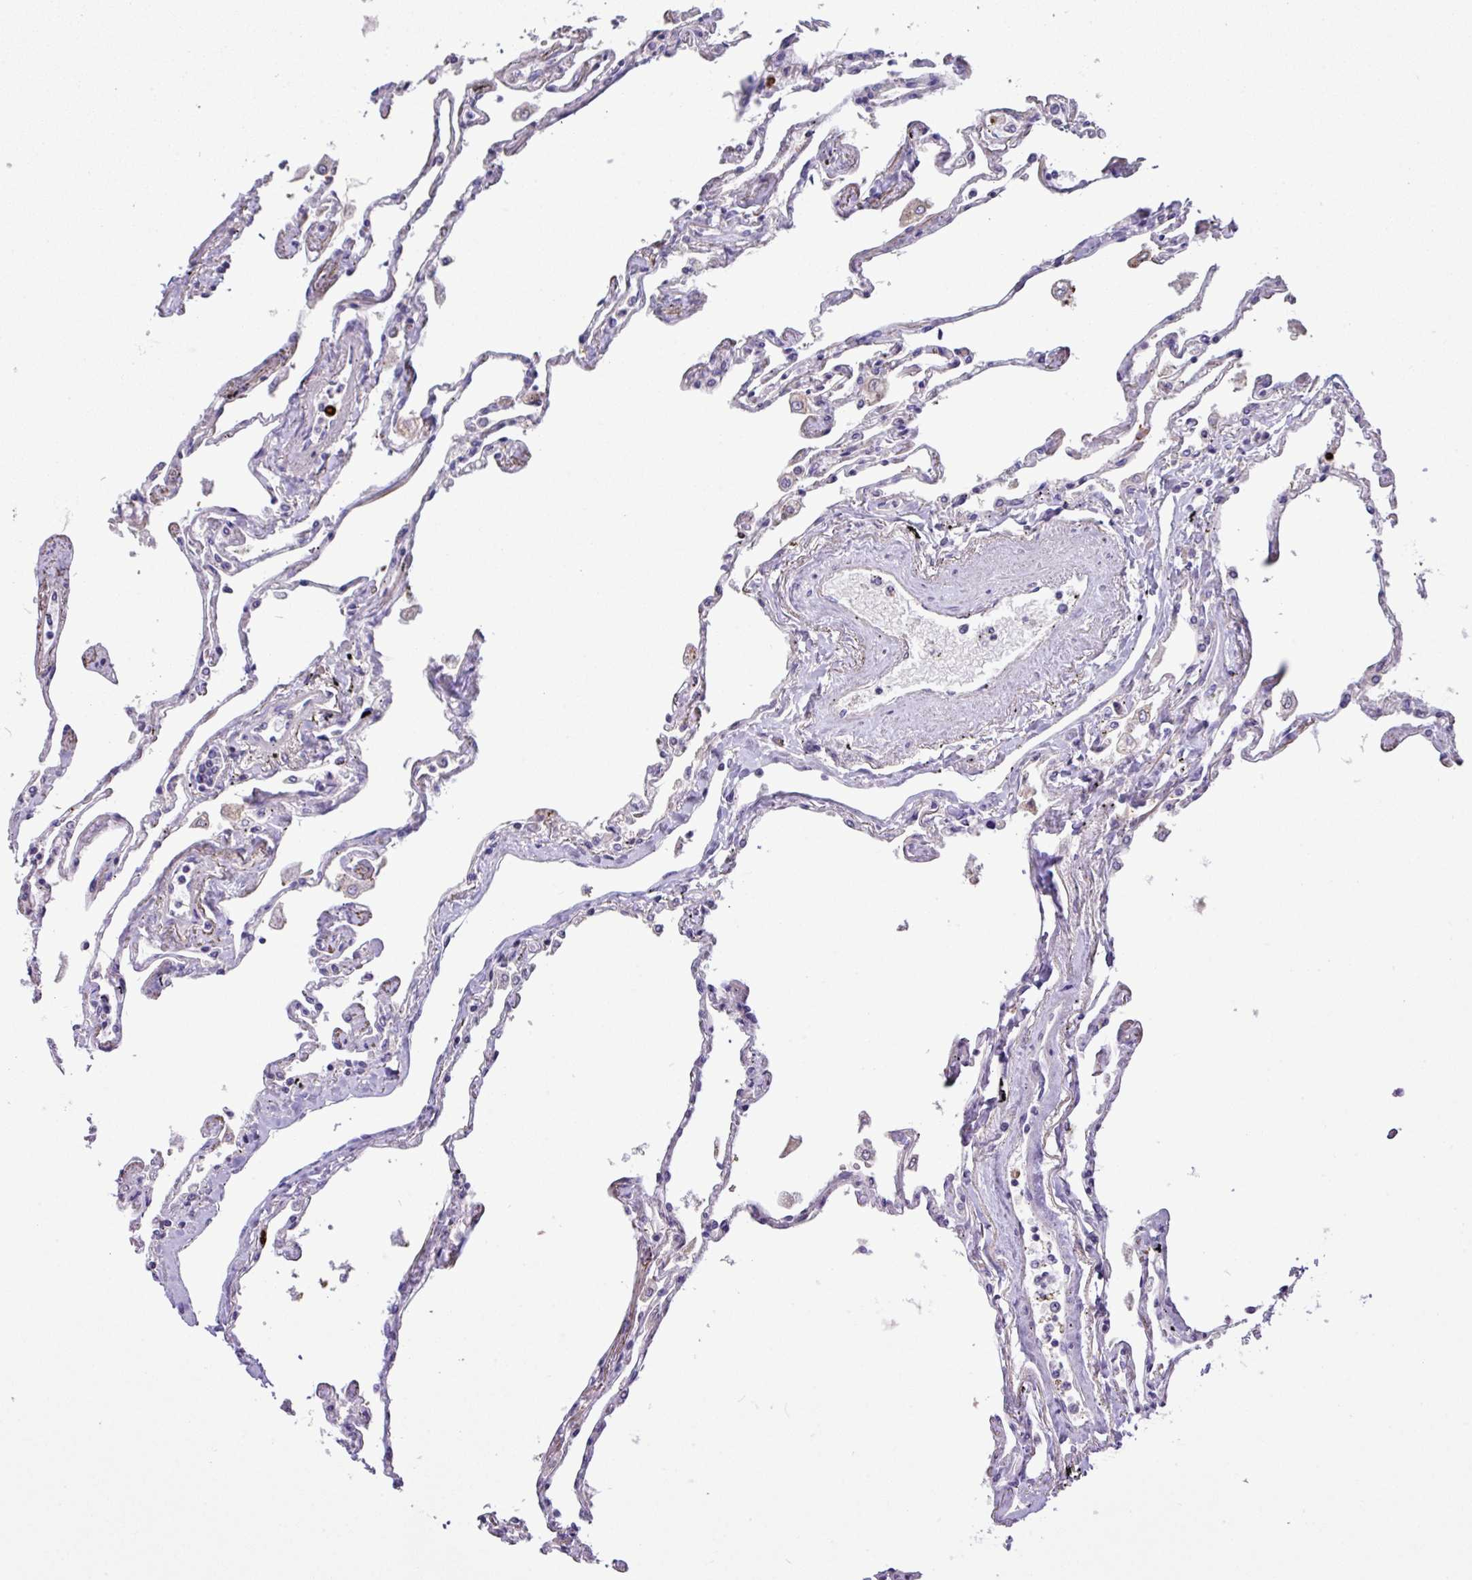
{"staining": {"intensity": "weak", "quantity": "<25%", "location": "cytoplasmic/membranous"}, "tissue": "lung", "cell_type": "Alveolar cells", "image_type": "normal", "snomed": [{"axis": "morphology", "description": "Normal tissue, NOS"}, {"axis": "topography", "description": "Lung"}], "caption": "Micrograph shows no protein expression in alveolar cells of benign lung.", "gene": "MRM2", "patient": {"sex": "female", "age": 67}}